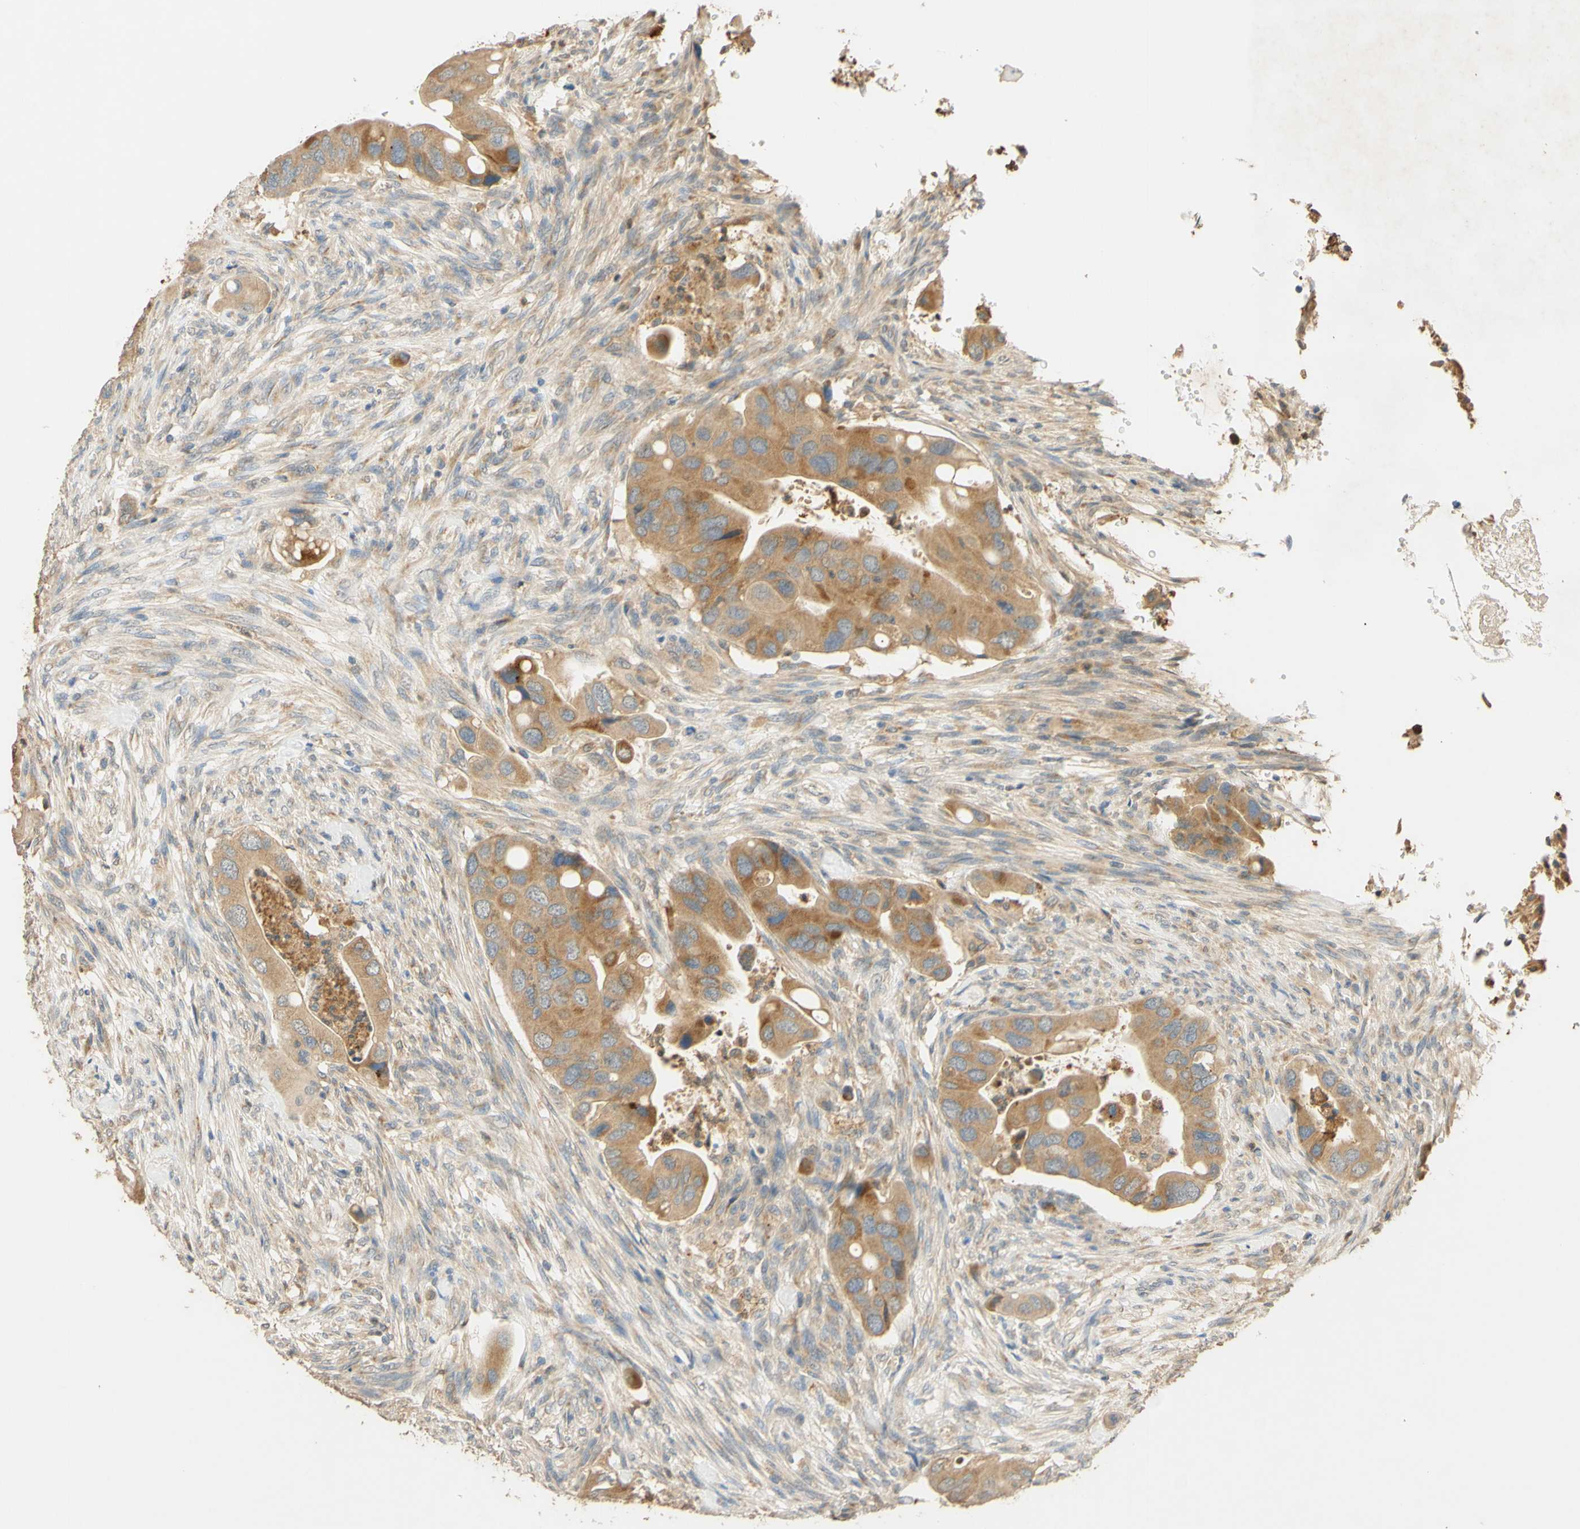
{"staining": {"intensity": "moderate", "quantity": ">75%", "location": "cytoplasmic/membranous"}, "tissue": "colorectal cancer", "cell_type": "Tumor cells", "image_type": "cancer", "snomed": [{"axis": "morphology", "description": "Adenocarcinoma, NOS"}, {"axis": "topography", "description": "Rectum"}], "caption": "IHC image of neoplastic tissue: human adenocarcinoma (colorectal) stained using immunohistochemistry reveals medium levels of moderate protein expression localized specifically in the cytoplasmic/membranous of tumor cells, appearing as a cytoplasmic/membranous brown color.", "gene": "ENTREP2", "patient": {"sex": "female", "age": 57}}